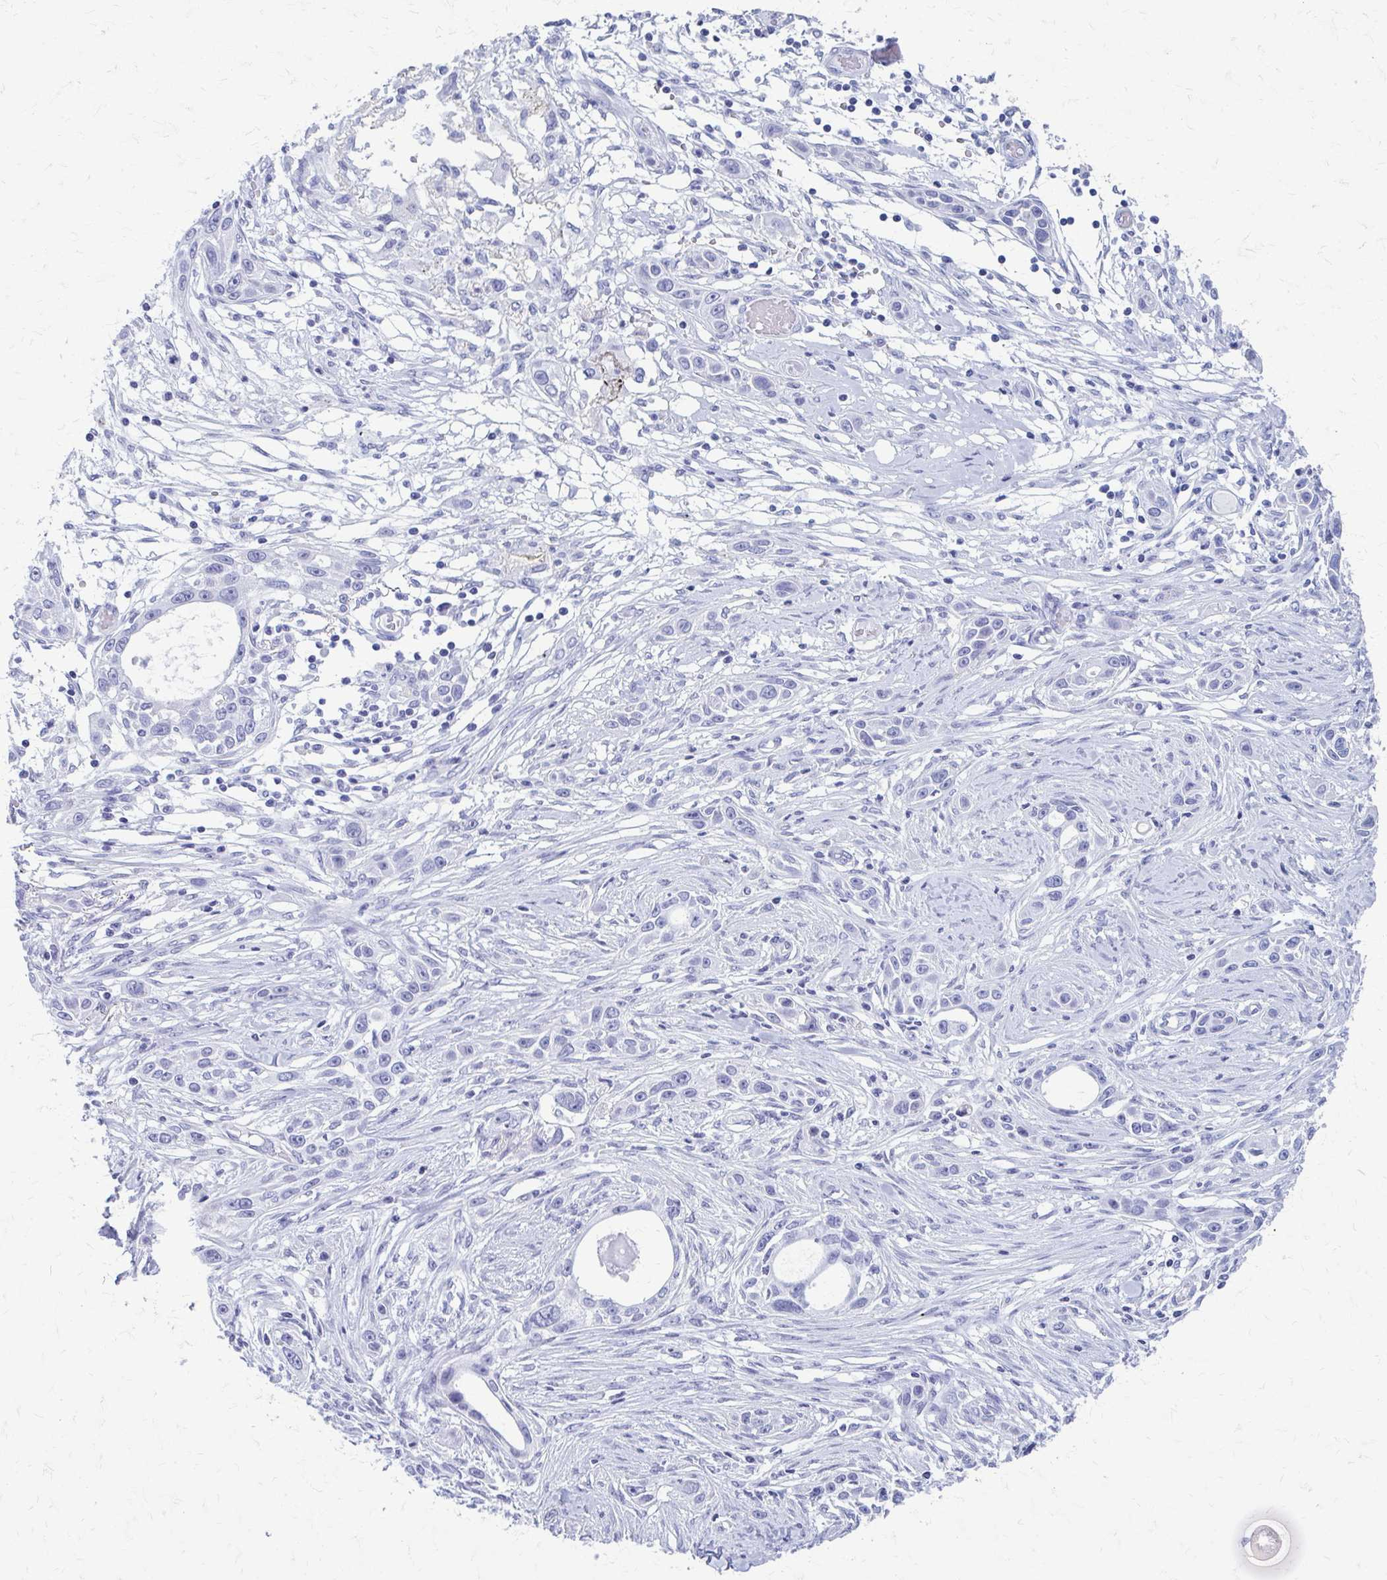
{"staining": {"intensity": "negative", "quantity": "none", "location": "none"}, "tissue": "skin cancer", "cell_type": "Tumor cells", "image_type": "cancer", "snomed": [{"axis": "morphology", "description": "Squamous cell carcinoma, NOS"}, {"axis": "topography", "description": "Skin"}], "caption": "Tumor cells show no significant positivity in squamous cell carcinoma (skin).", "gene": "CELF5", "patient": {"sex": "female", "age": 69}}